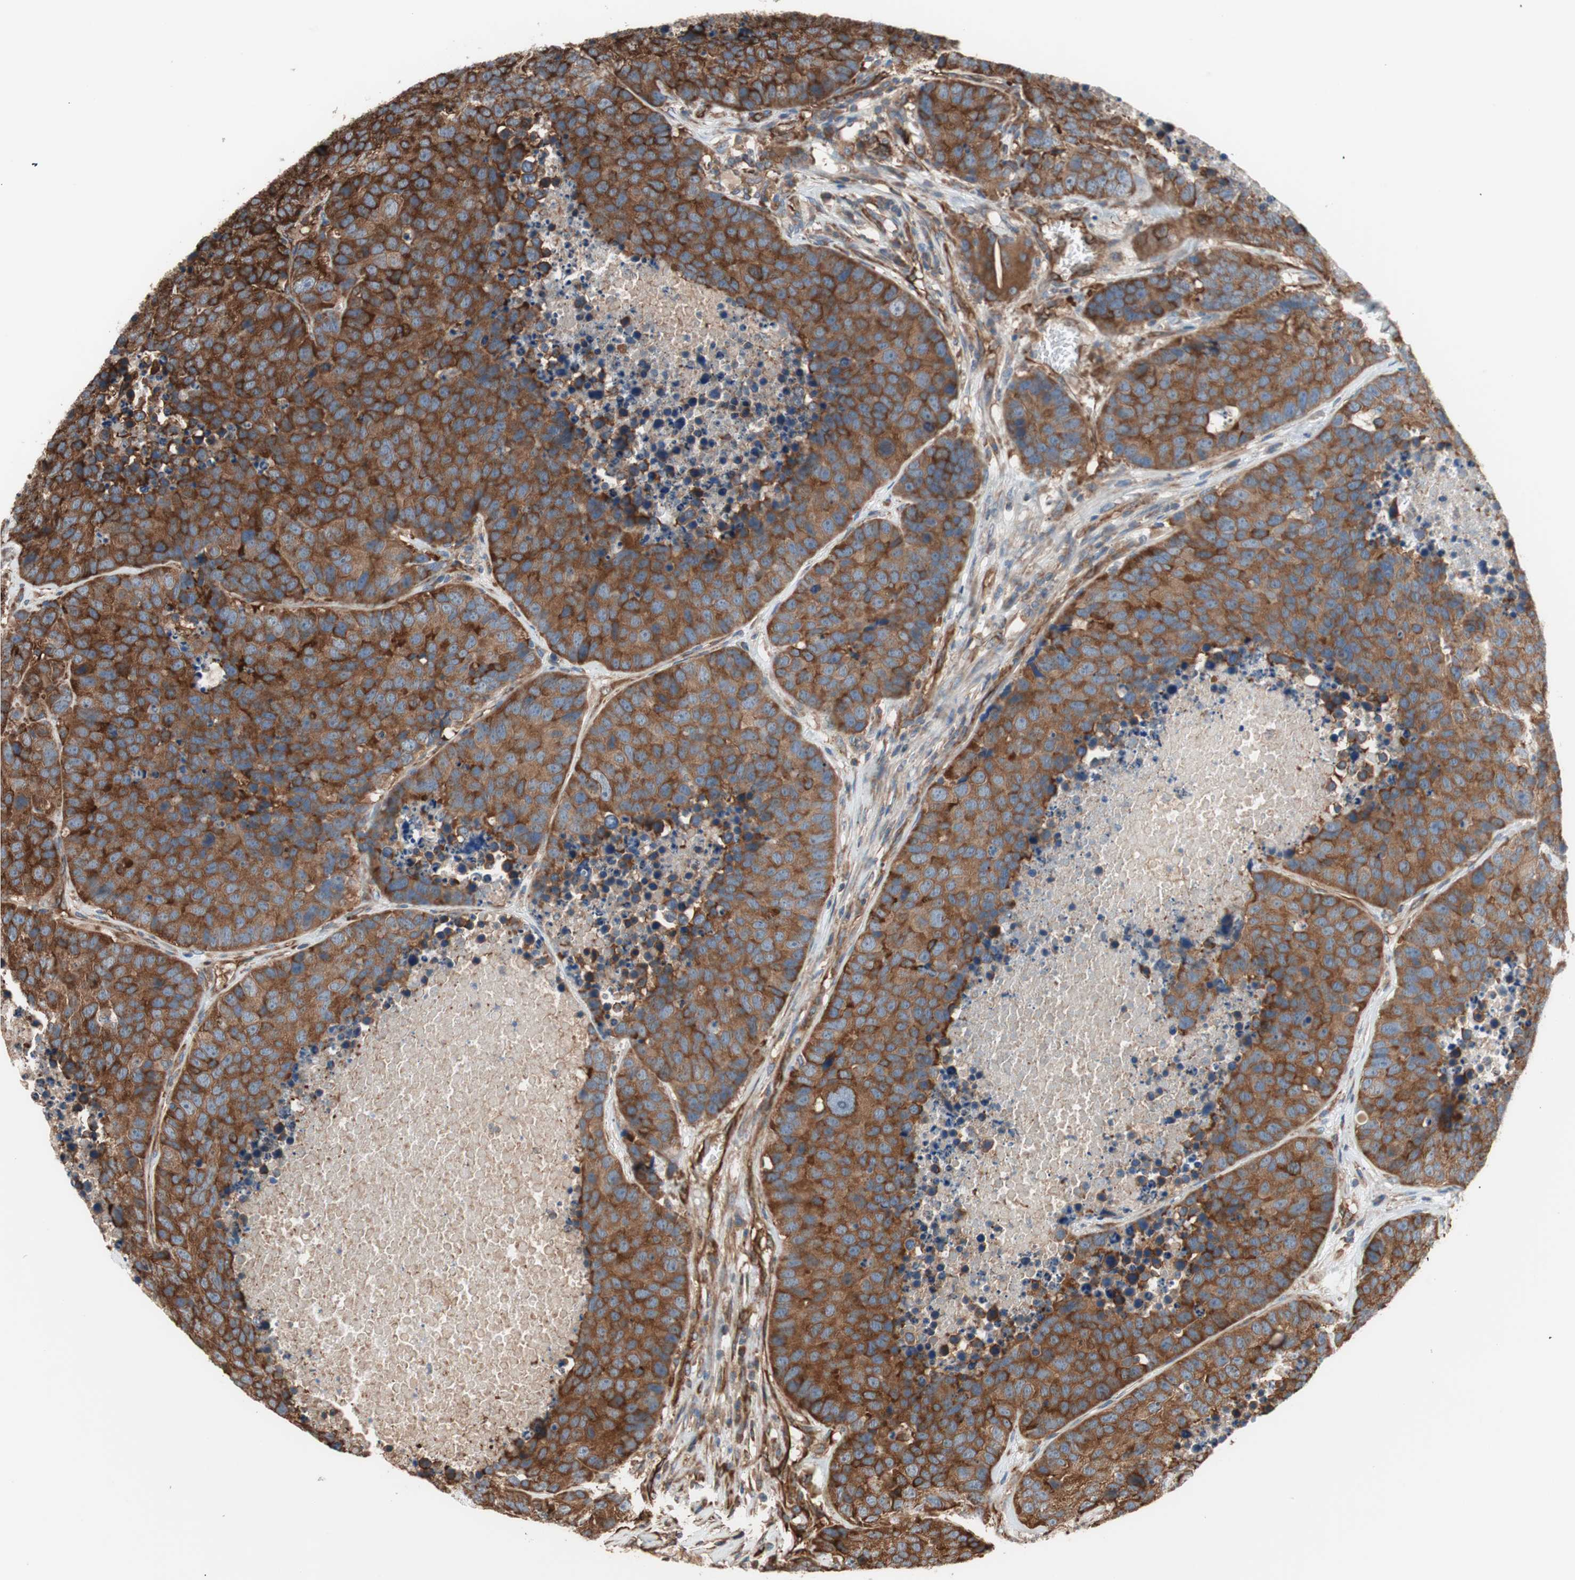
{"staining": {"intensity": "strong", "quantity": ">75%", "location": "cytoplasmic/membranous"}, "tissue": "carcinoid", "cell_type": "Tumor cells", "image_type": "cancer", "snomed": [{"axis": "morphology", "description": "Carcinoid, malignant, NOS"}, {"axis": "topography", "description": "Lung"}], "caption": "Immunohistochemical staining of carcinoid reveals high levels of strong cytoplasmic/membranous expression in approximately >75% of tumor cells.", "gene": "GPSM2", "patient": {"sex": "male", "age": 60}}